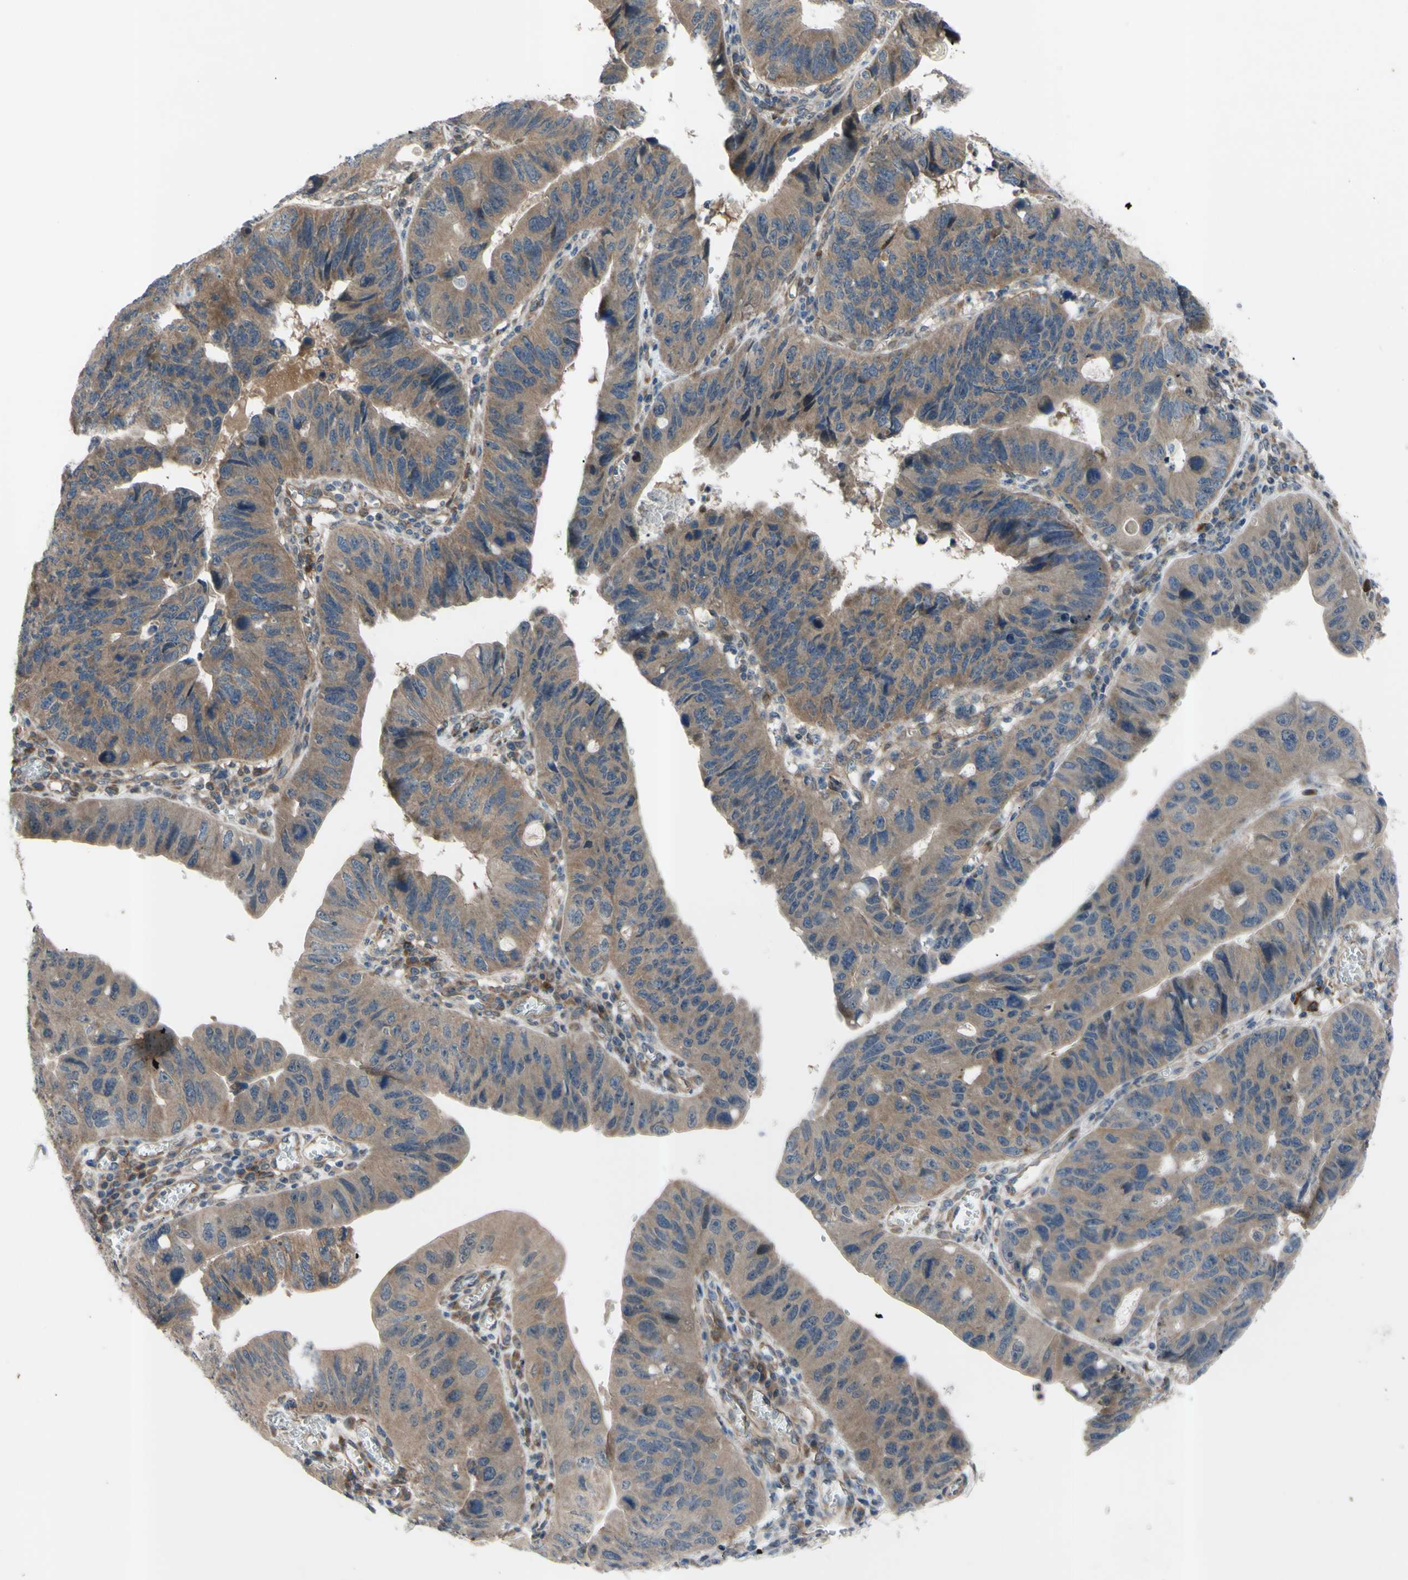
{"staining": {"intensity": "moderate", "quantity": ">75%", "location": "cytoplasmic/membranous"}, "tissue": "stomach cancer", "cell_type": "Tumor cells", "image_type": "cancer", "snomed": [{"axis": "morphology", "description": "Adenocarcinoma, NOS"}, {"axis": "topography", "description": "Stomach"}], "caption": "Moderate cytoplasmic/membranous protein expression is present in approximately >75% of tumor cells in adenocarcinoma (stomach).", "gene": "SVIL", "patient": {"sex": "male", "age": 59}}